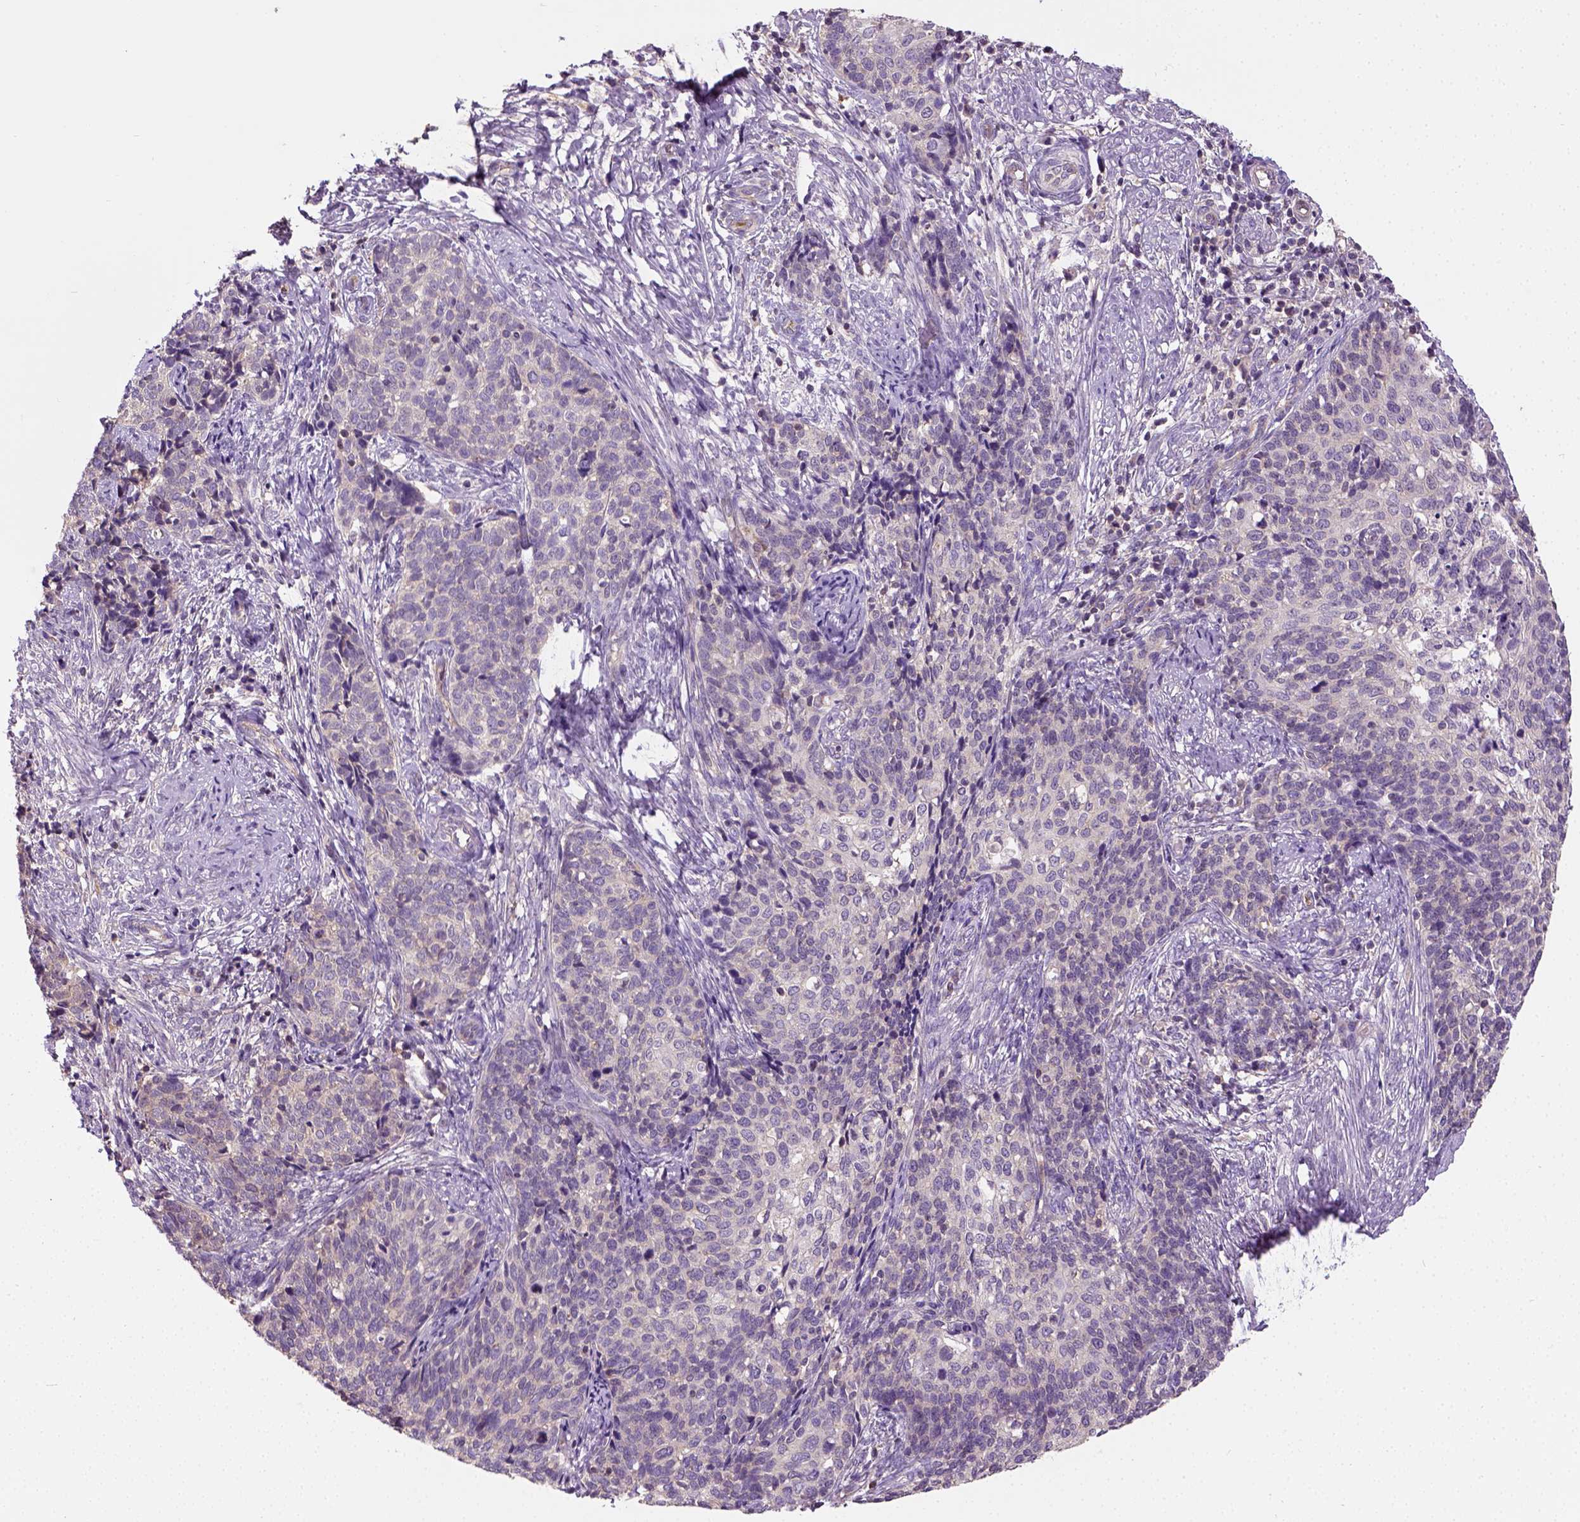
{"staining": {"intensity": "weak", "quantity": "25%-75%", "location": "cytoplasmic/membranous"}, "tissue": "cervical cancer", "cell_type": "Tumor cells", "image_type": "cancer", "snomed": [{"axis": "morphology", "description": "Squamous cell carcinoma, NOS"}, {"axis": "topography", "description": "Cervix"}], "caption": "Cervical cancer (squamous cell carcinoma) stained with a brown dye shows weak cytoplasmic/membranous positive staining in about 25%-75% of tumor cells.", "gene": "CRACR2A", "patient": {"sex": "female", "age": 39}}